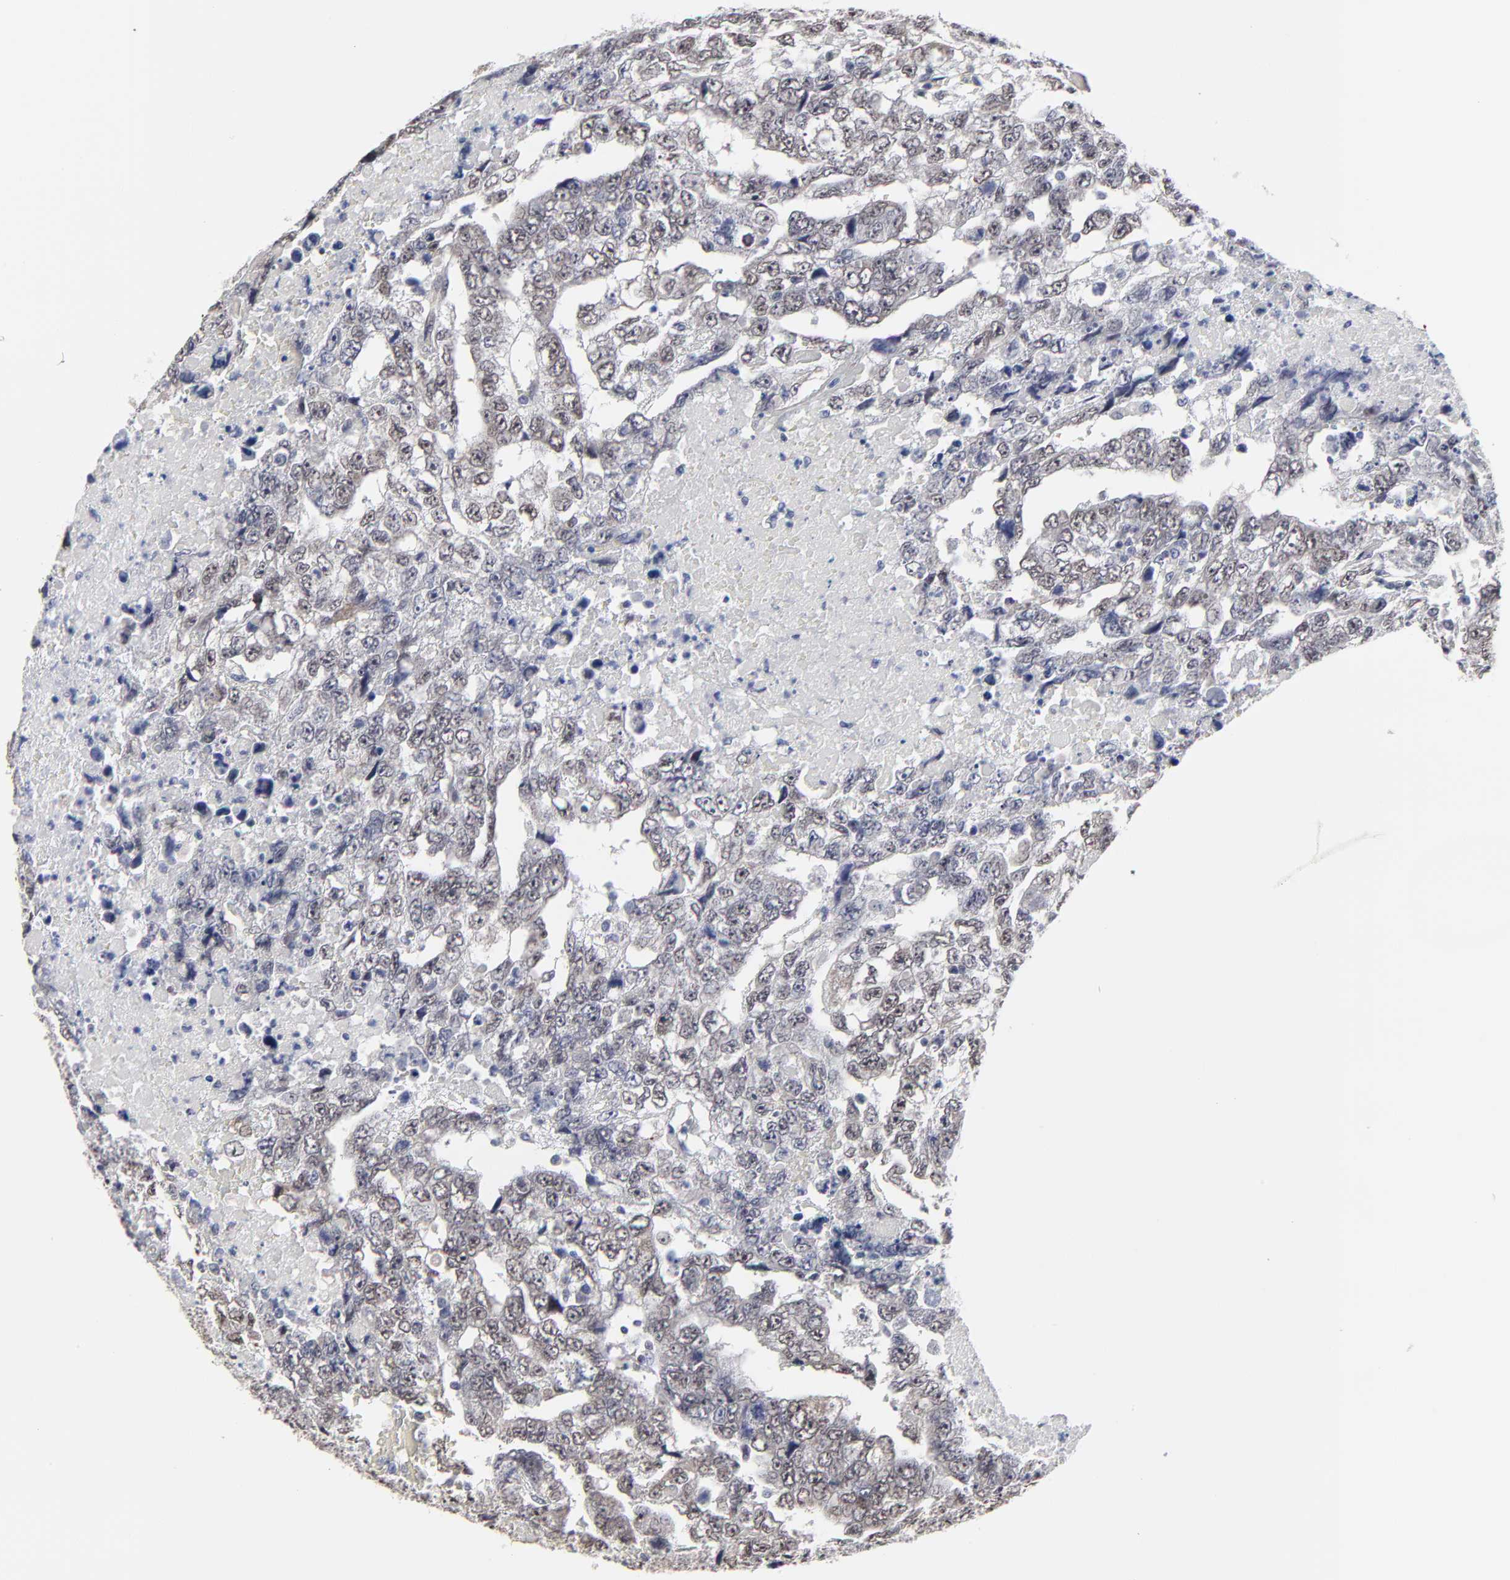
{"staining": {"intensity": "weak", "quantity": "25%-75%", "location": "cytoplasmic/membranous"}, "tissue": "testis cancer", "cell_type": "Tumor cells", "image_type": "cancer", "snomed": [{"axis": "morphology", "description": "Carcinoma, Embryonal, NOS"}, {"axis": "topography", "description": "Testis"}], "caption": "Immunohistochemistry image of neoplastic tissue: human testis cancer stained using IHC shows low levels of weak protein expression localized specifically in the cytoplasmic/membranous of tumor cells, appearing as a cytoplasmic/membranous brown color.", "gene": "MAGEA10", "patient": {"sex": "male", "age": 36}}